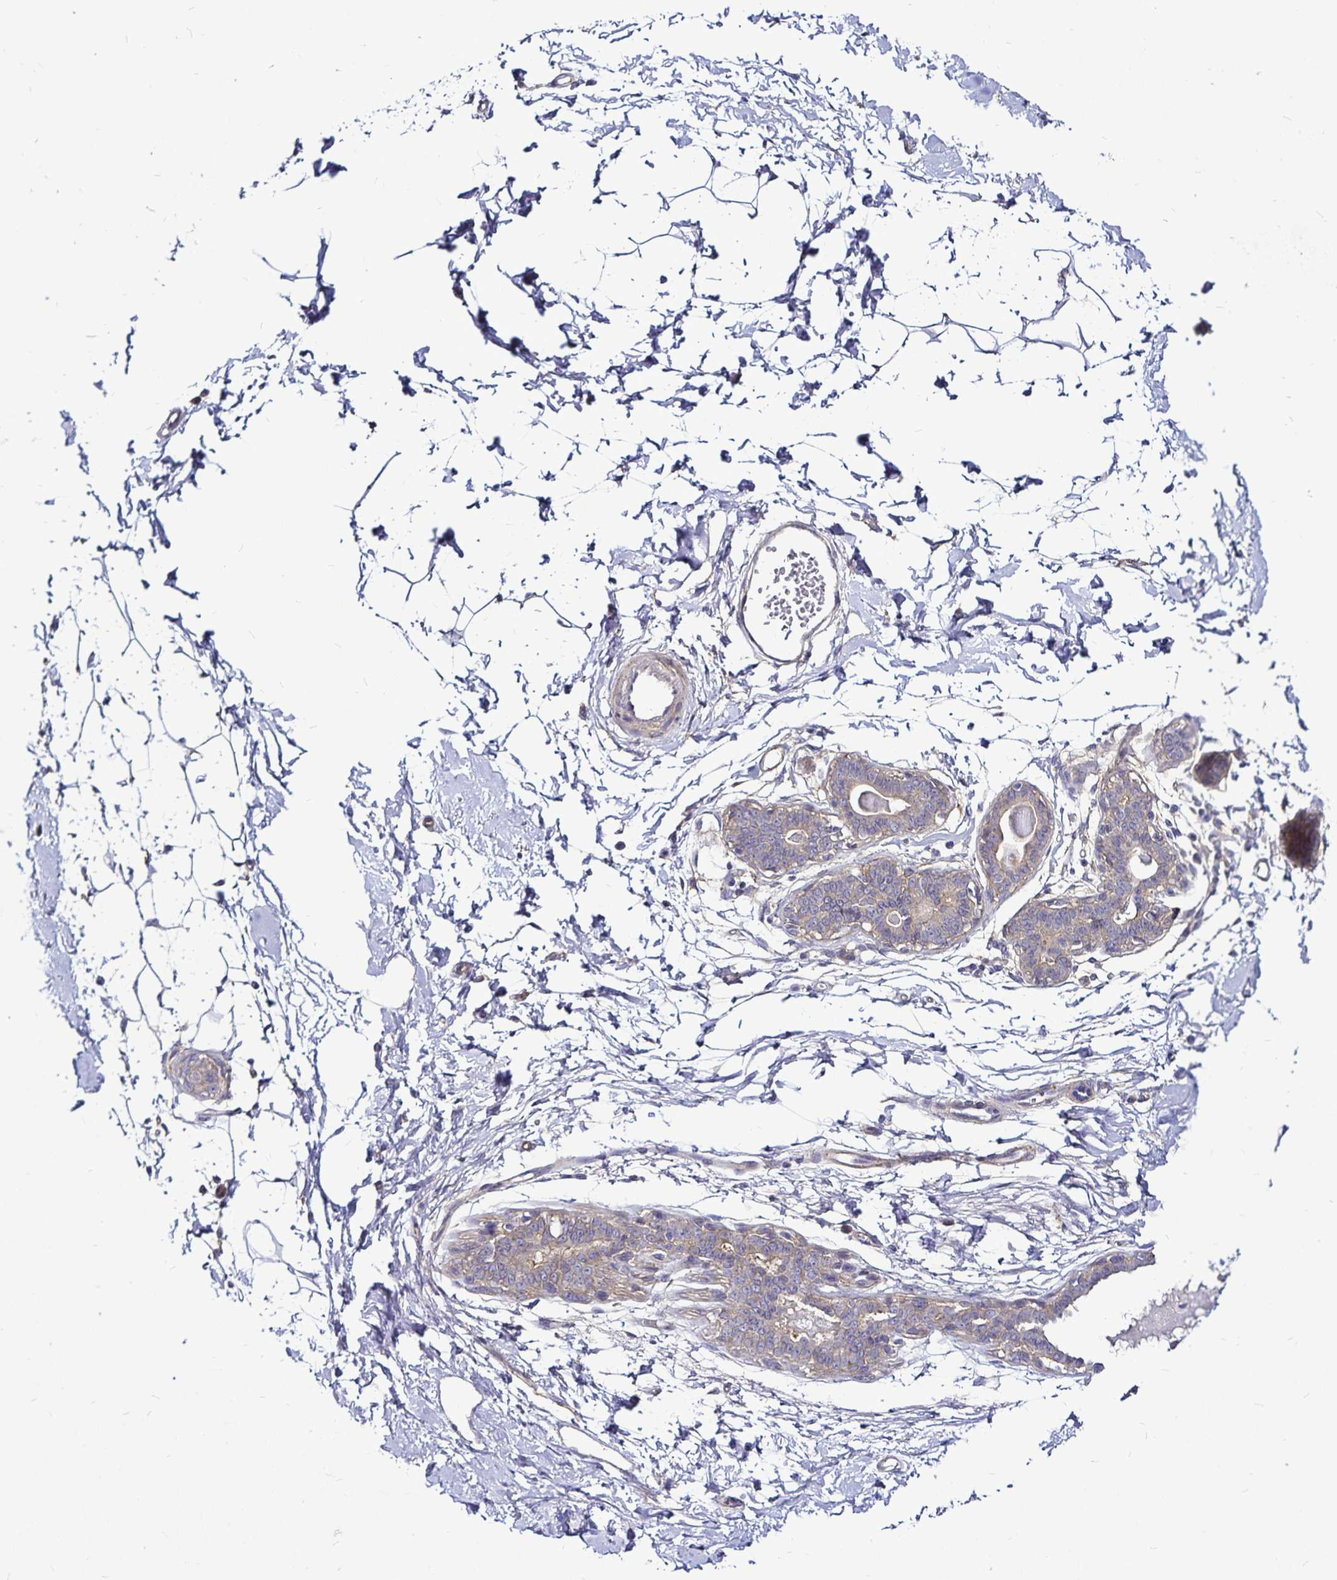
{"staining": {"intensity": "negative", "quantity": "none", "location": "none"}, "tissue": "breast", "cell_type": "Adipocytes", "image_type": "normal", "snomed": [{"axis": "morphology", "description": "Normal tissue, NOS"}, {"axis": "topography", "description": "Breast"}], "caption": "Human breast stained for a protein using immunohistochemistry (IHC) shows no expression in adipocytes.", "gene": "GNG12", "patient": {"sex": "female", "age": 45}}